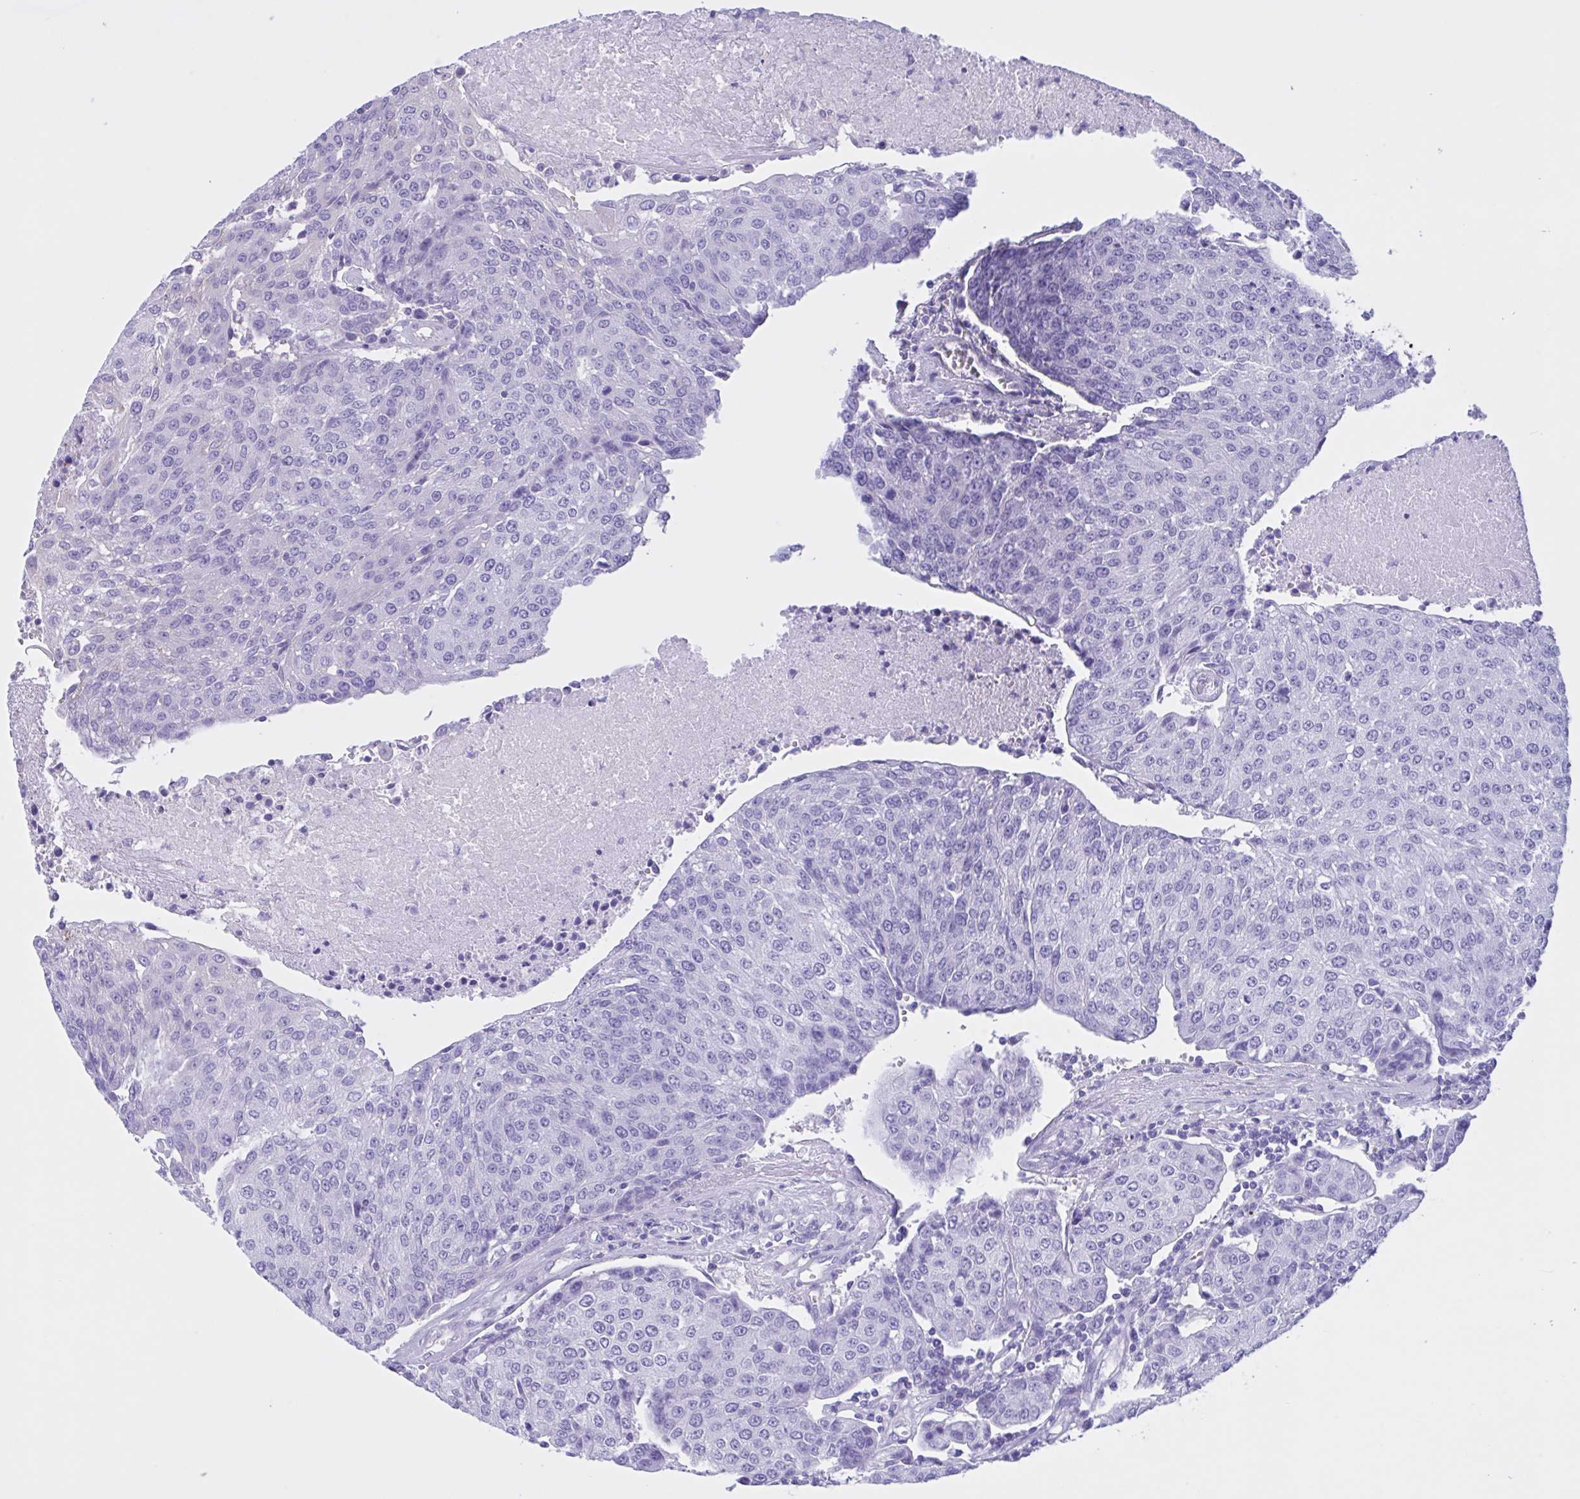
{"staining": {"intensity": "negative", "quantity": "none", "location": "none"}, "tissue": "urothelial cancer", "cell_type": "Tumor cells", "image_type": "cancer", "snomed": [{"axis": "morphology", "description": "Urothelial carcinoma, High grade"}, {"axis": "topography", "description": "Urinary bladder"}], "caption": "A micrograph of urothelial carcinoma (high-grade) stained for a protein displays no brown staining in tumor cells. The staining was performed using DAB to visualize the protein expression in brown, while the nuclei were stained in blue with hematoxylin (Magnification: 20x).", "gene": "OR51M1", "patient": {"sex": "female", "age": 85}}